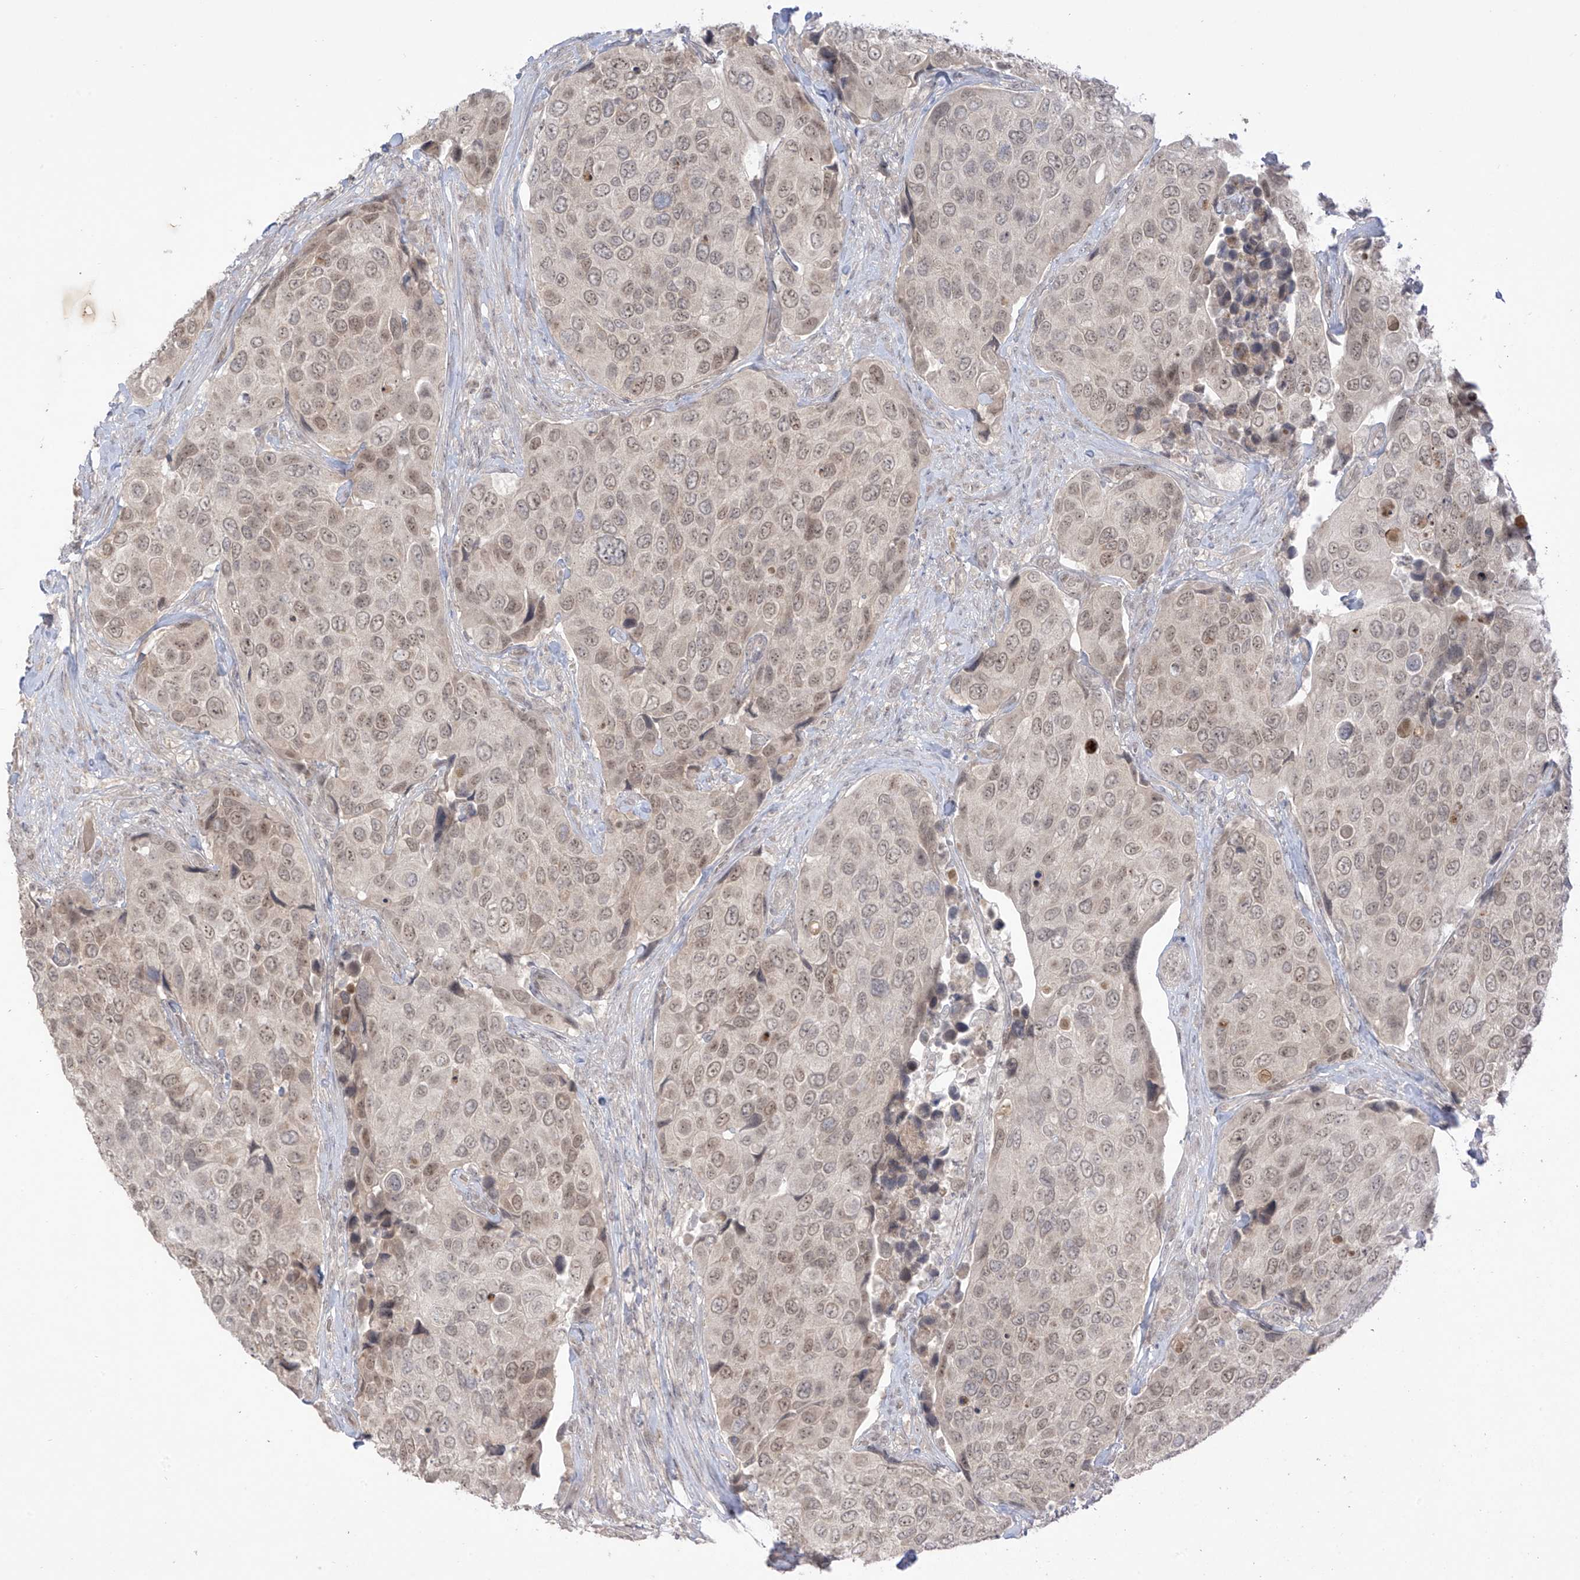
{"staining": {"intensity": "weak", "quantity": ">75%", "location": "nuclear"}, "tissue": "urothelial cancer", "cell_type": "Tumor cells", "image_type": "cancer", "snomed": [{"axis": "morphology", "description": "Urothelial carcinoma, High grade"}, {"axis": "topography", "description": "Urinary bladder"}], "caption": "This micrograph shows urothelial cancer stained with IHC to label a protein in brown. The nuclear of tumor cells show weak positivity for the protein. Nuclei are counter-stained blue.", "gene": "OGT", "patient": {"sex": "male", "age": 74}}